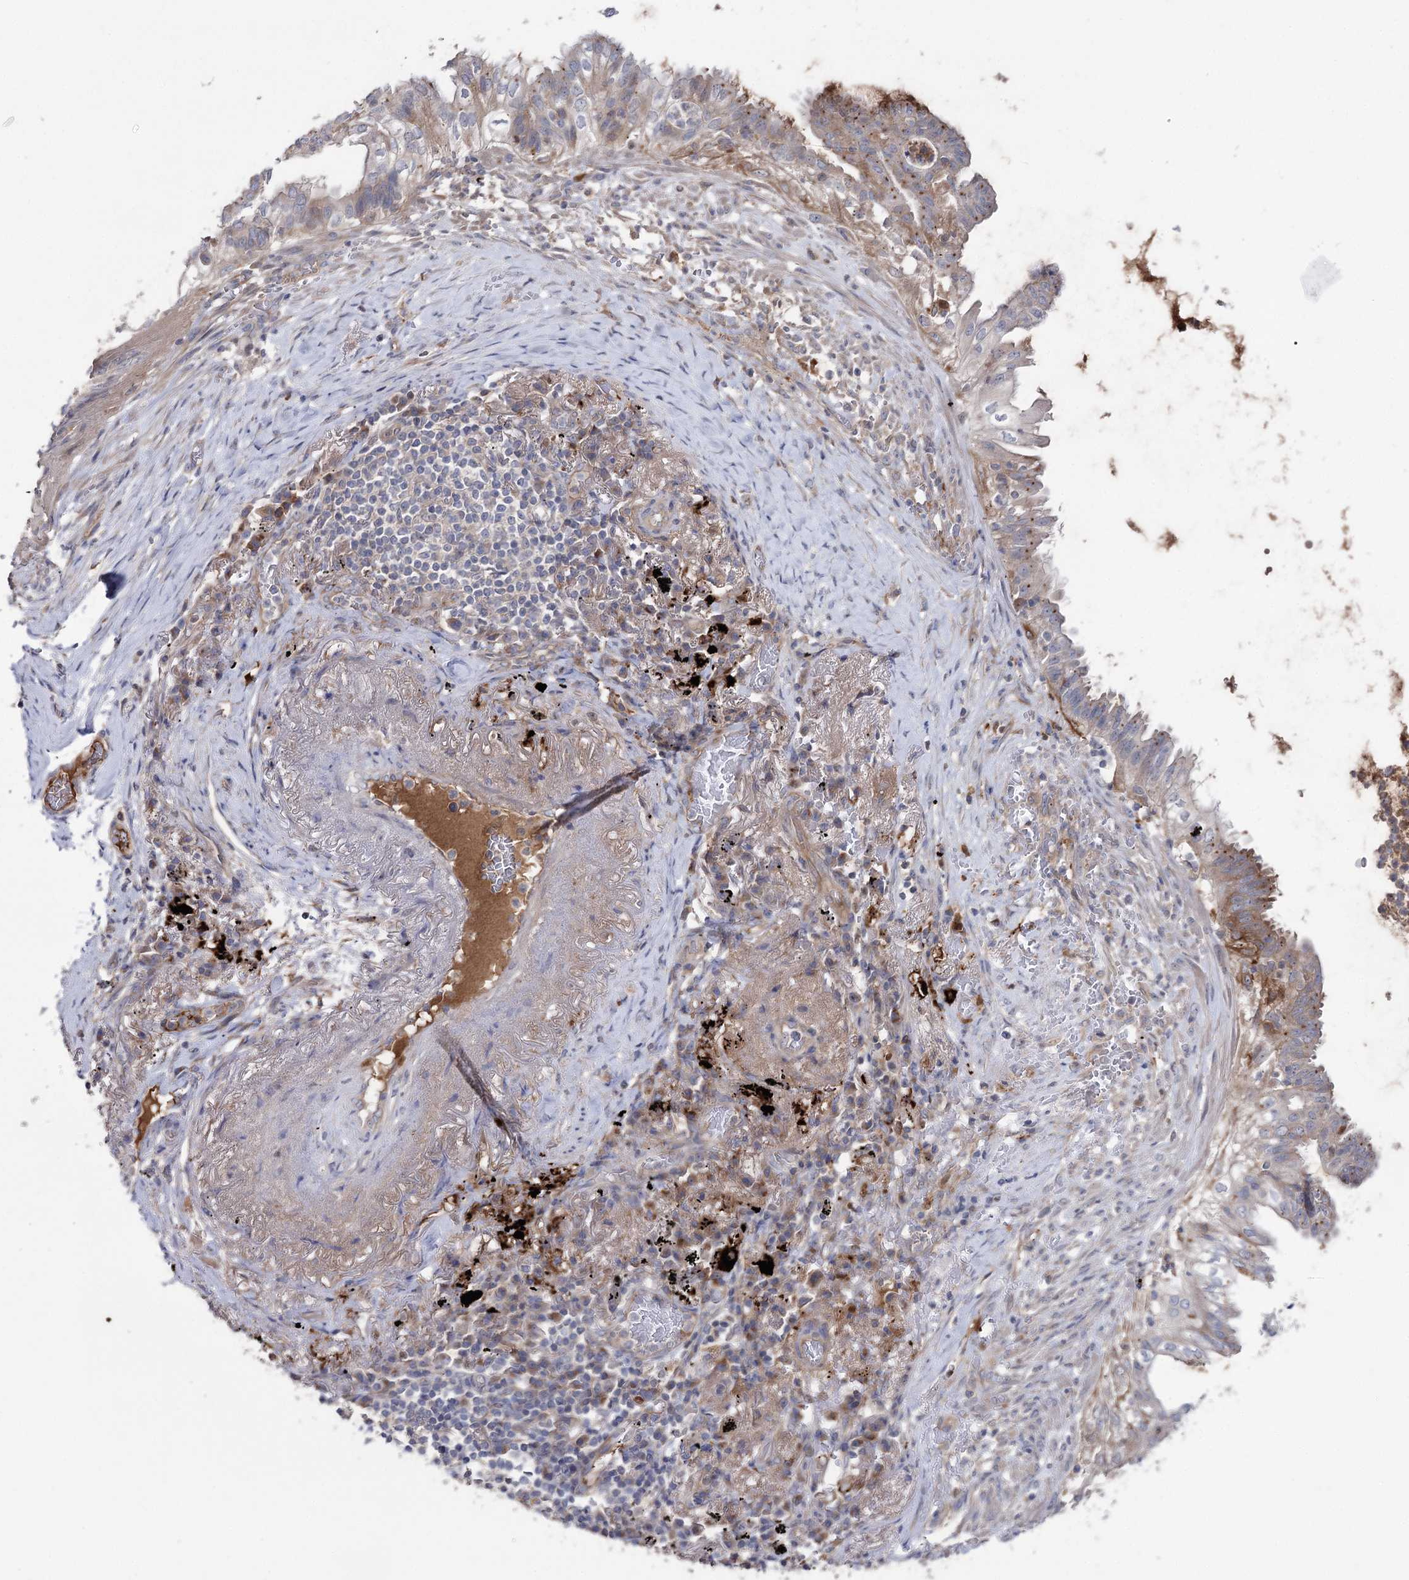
{"staining": {"intensity": "moderate", "quantity": "<25%", "location": "cytoplasmic/membranous"}, "tissue": "lung cancer", "cell_type": "Tumor cells", "image_type": "cancer", "snomed": [{"axis": "morphology", "description": "Adenocarcinoma, NOS"}, {"axis": "topography", "description": "Lung"}], "caption": "IHC photomicrograph of adenocarcinoma (lung) stained for a protein (brown), which displays low levels of moderate cytoplasmic/membranous staining in approximately <25% of tumor cells.", "gene": "OTUD1", "patient": {"sex": "female", "age": 70}}